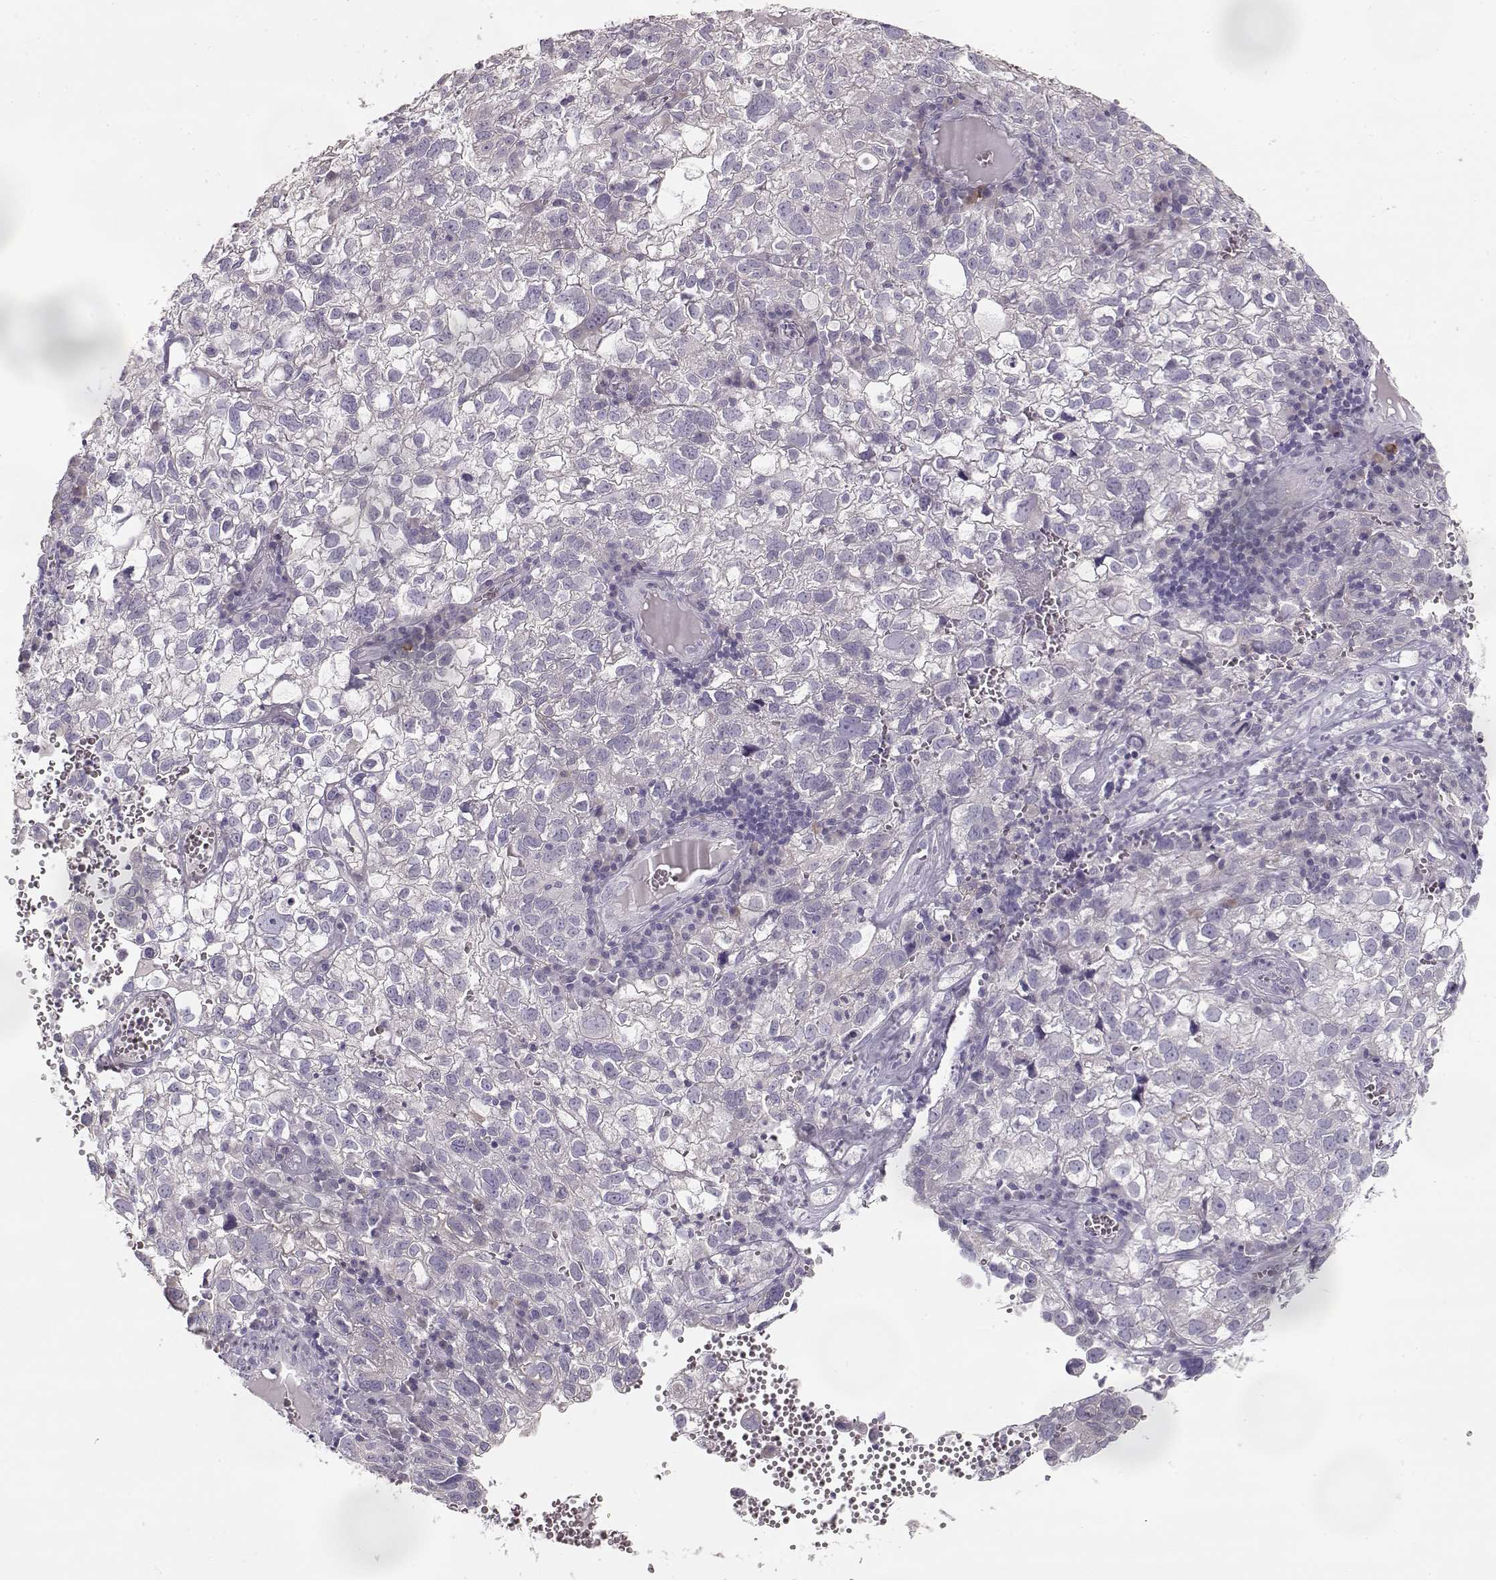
{"staining": {"intensity": "negative", "quantity": "none", "location": "none"}, "tissue": "cervical cancer", "cell_type": "Tumor cells", "image_type": "cancer", "snomed": [{"axis": "morphology", "description": "Squamous cell carcinoma, NOS"}, {"axis": "topography", "description": "Cervix"}], "caption": "Immunohistochemistry (IHC) of human squamous cell carcinoma (cervical) exhibits no expression in tumor cells.", "gene": "GLIPR1L2", "patient": {"sex": "female", "age": 55}}